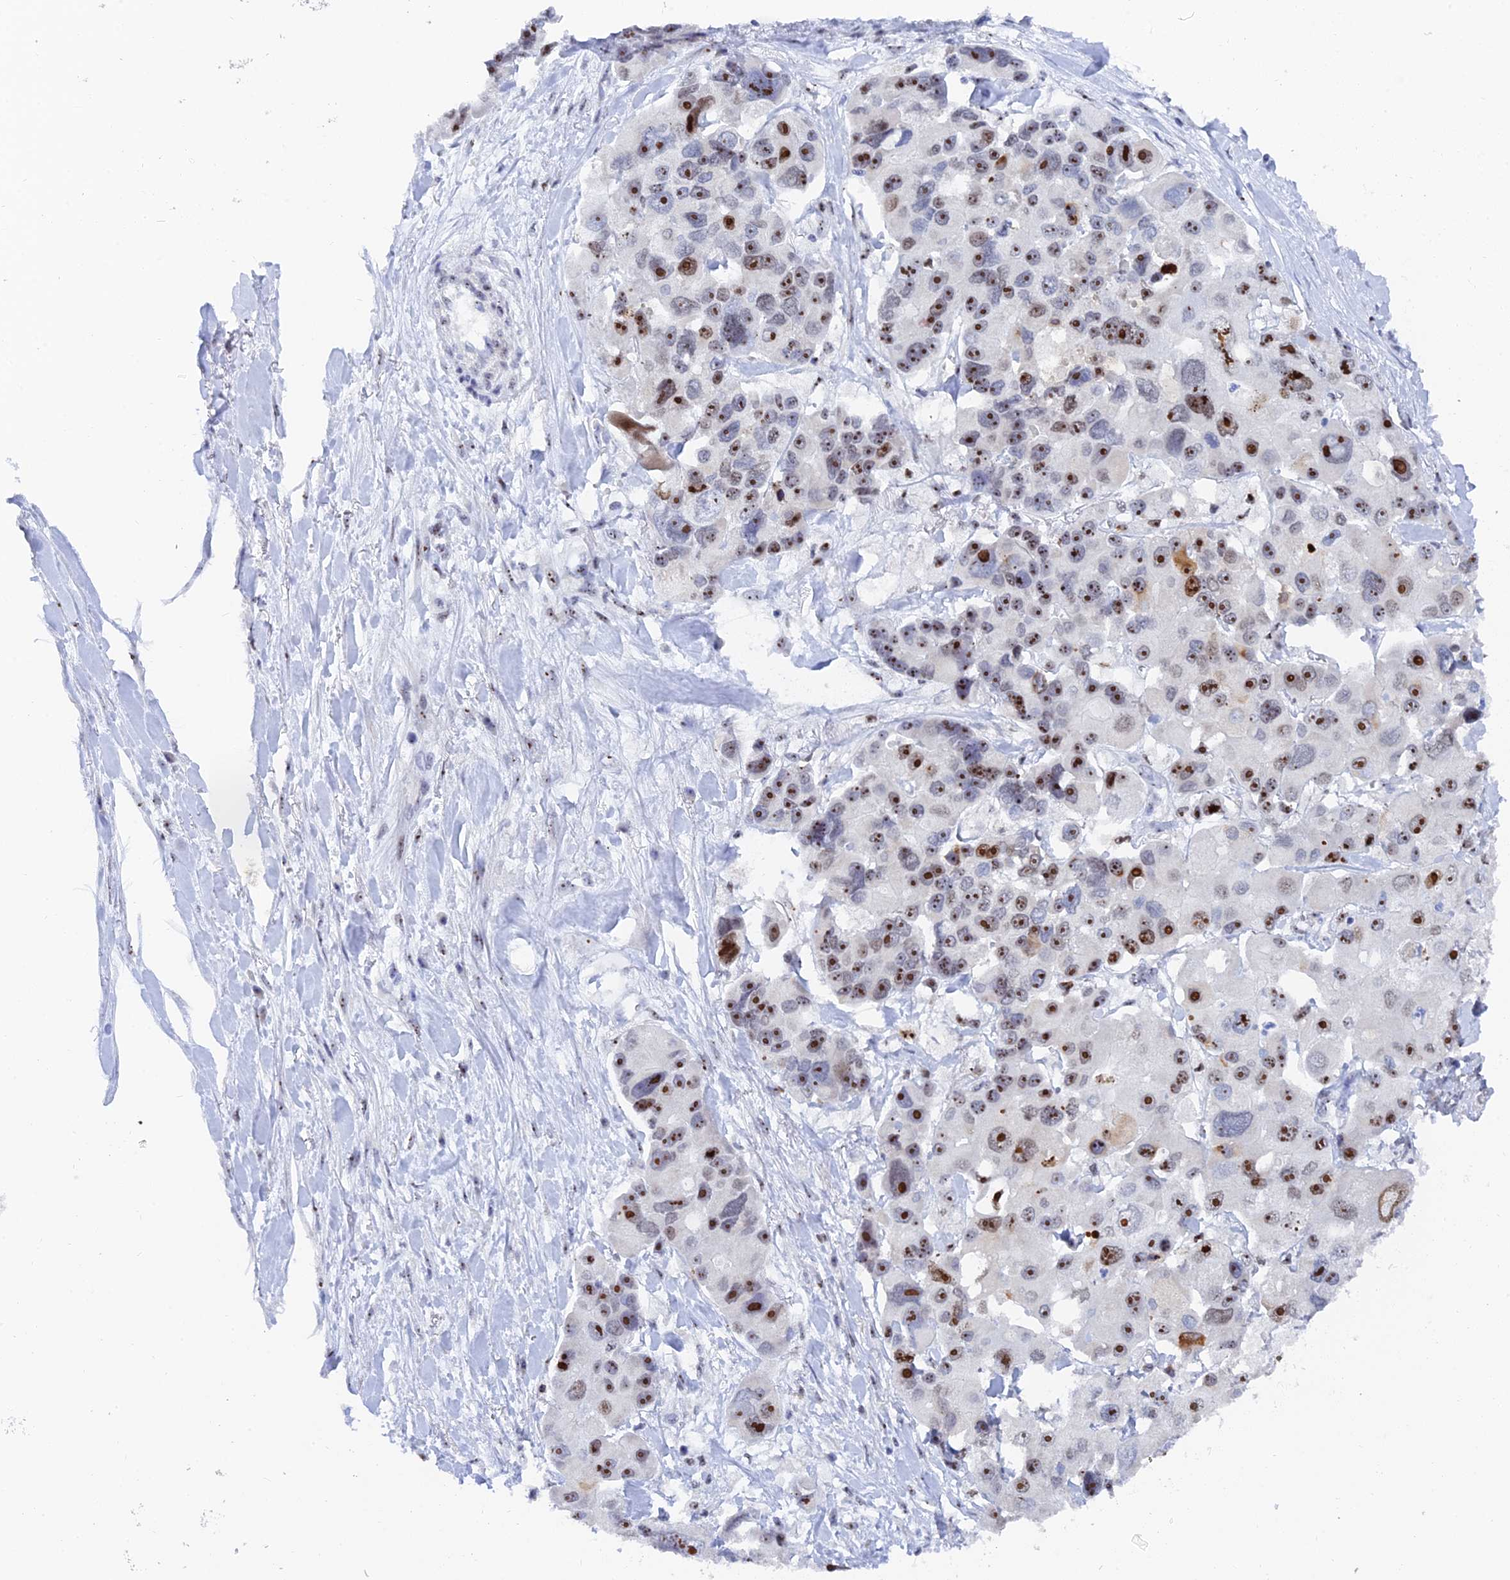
{"staining": {"intensity": "strong", "quantity": ">75%", "location": "nuclear"}, "tissue": "lung cancer", "cell_type": "Tumor cells", "image_type": "cancer", "snomed": [{"axis": "morphology", "description": "Adenocarcinoma, NOS"}, {"axis": "topography", "description": "Lung"}], "caption": "Immunohistochemistry (IHC) micrograph of neoplastic tissue: lung adenocarcinoma stained using immunohistochemistry (IHC) shows high levels of strong protein expression localized specifically in the nuclear of tumor cells, appearing as a nuclear brown color.", "gene": "RSL1D1", "patient": {"sex": "female", "age": 54}}